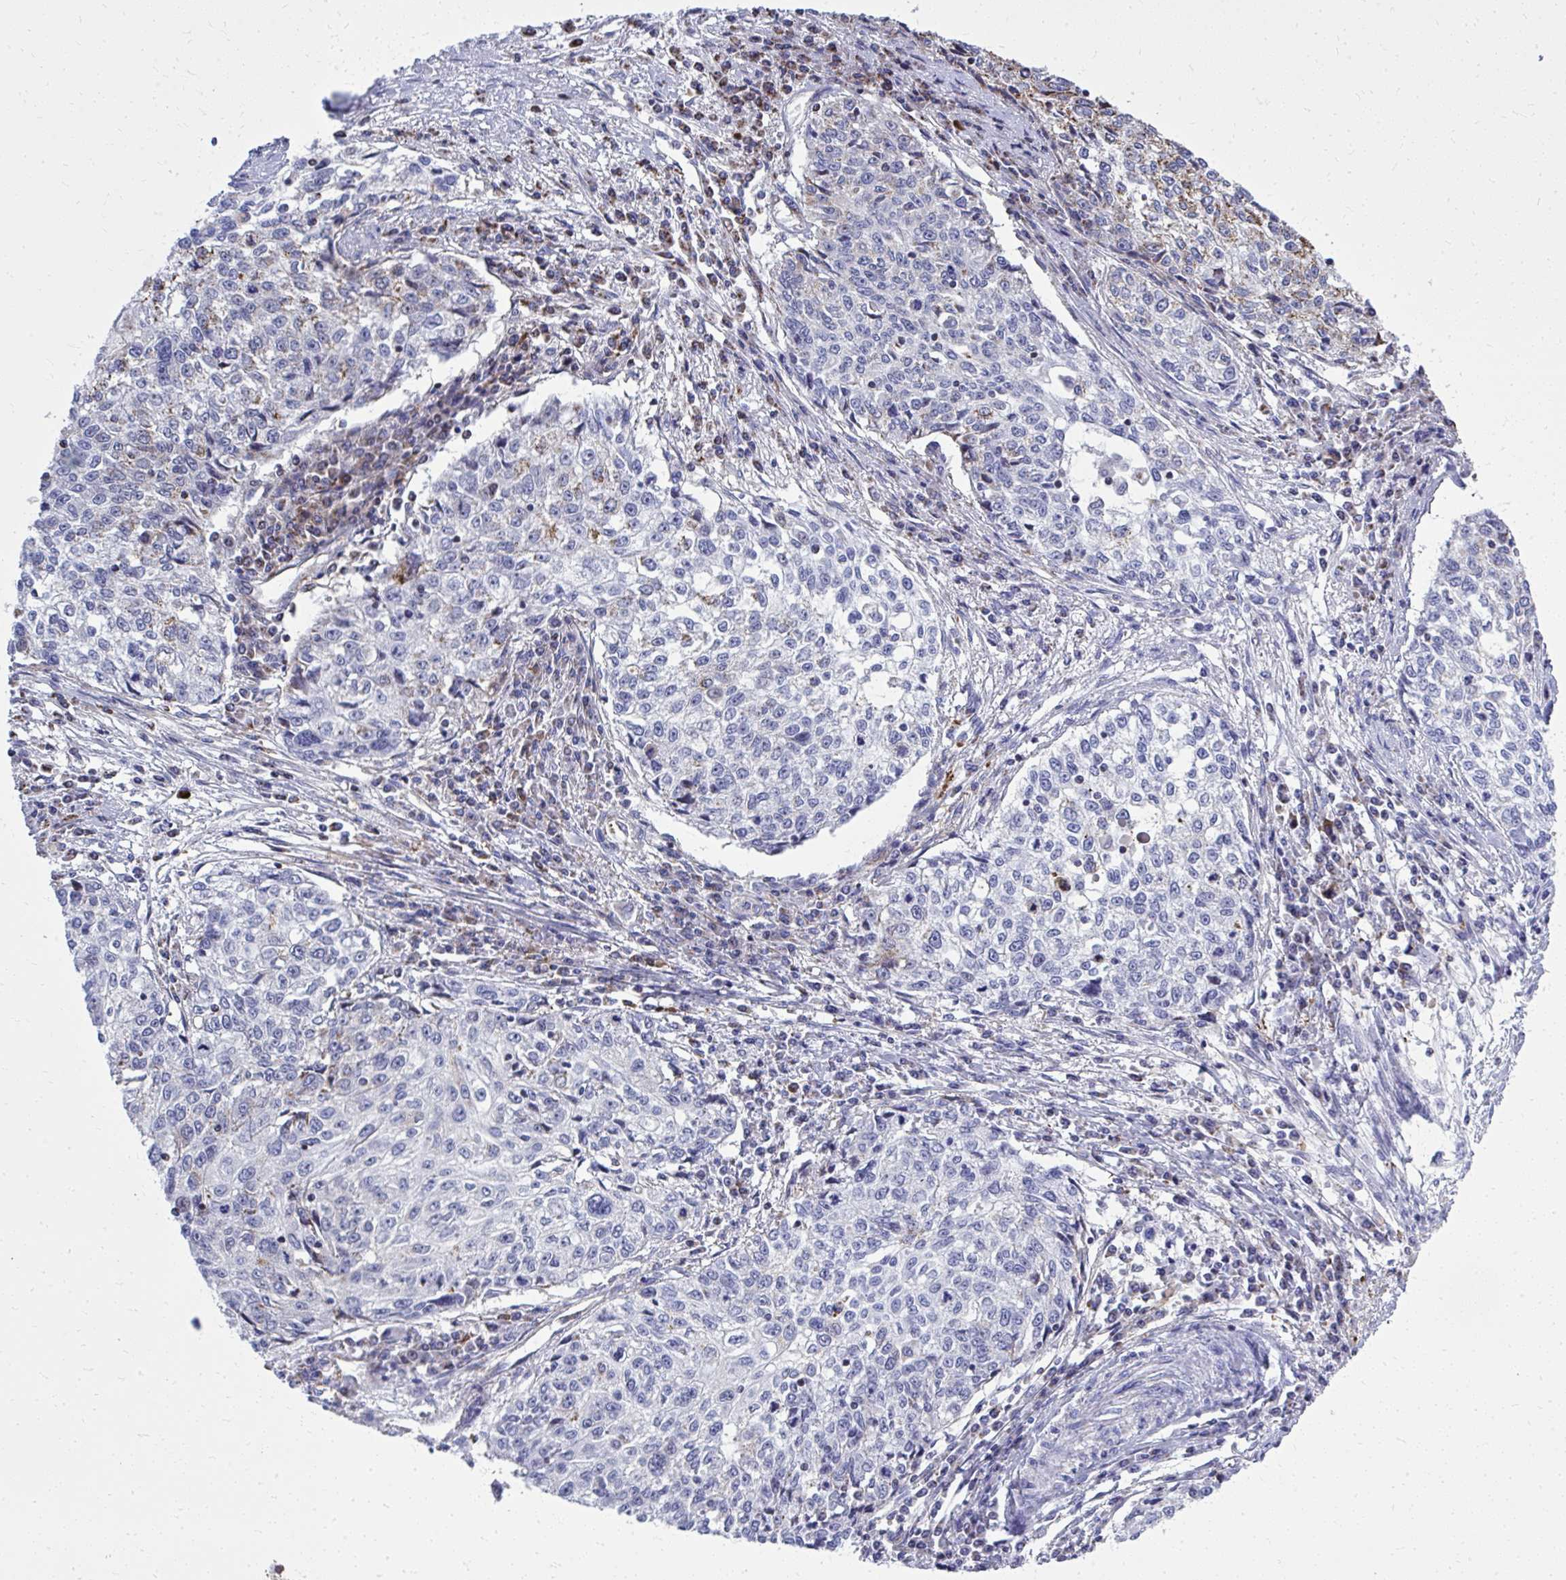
{"staining": {"intensity": "negative", "quantity": "none", "location": "none"}, "tissue": "cervical cancer", "cell_type": "Tumor cells", "image_type": "cancer", "snomed": [{"axis": "morphology", "description": "Squamous cell carcinoma, NOS"}, {"axis": "topography", "description": "Cervix"}], "caption": "High magnification brightfield microscopy of cervical squamous cell carcinoma stained with DAB (3,3'-diaminobenzidine) (brown) and counterstained with hematoxylin (blue): tumor cells show no significant staining. The staining is performed using DAB brown chromogen with nuclei counter-stained in using hematoxylin.", "gene": "ZNF362", "patient": {"sex": "female", "age": 57}}